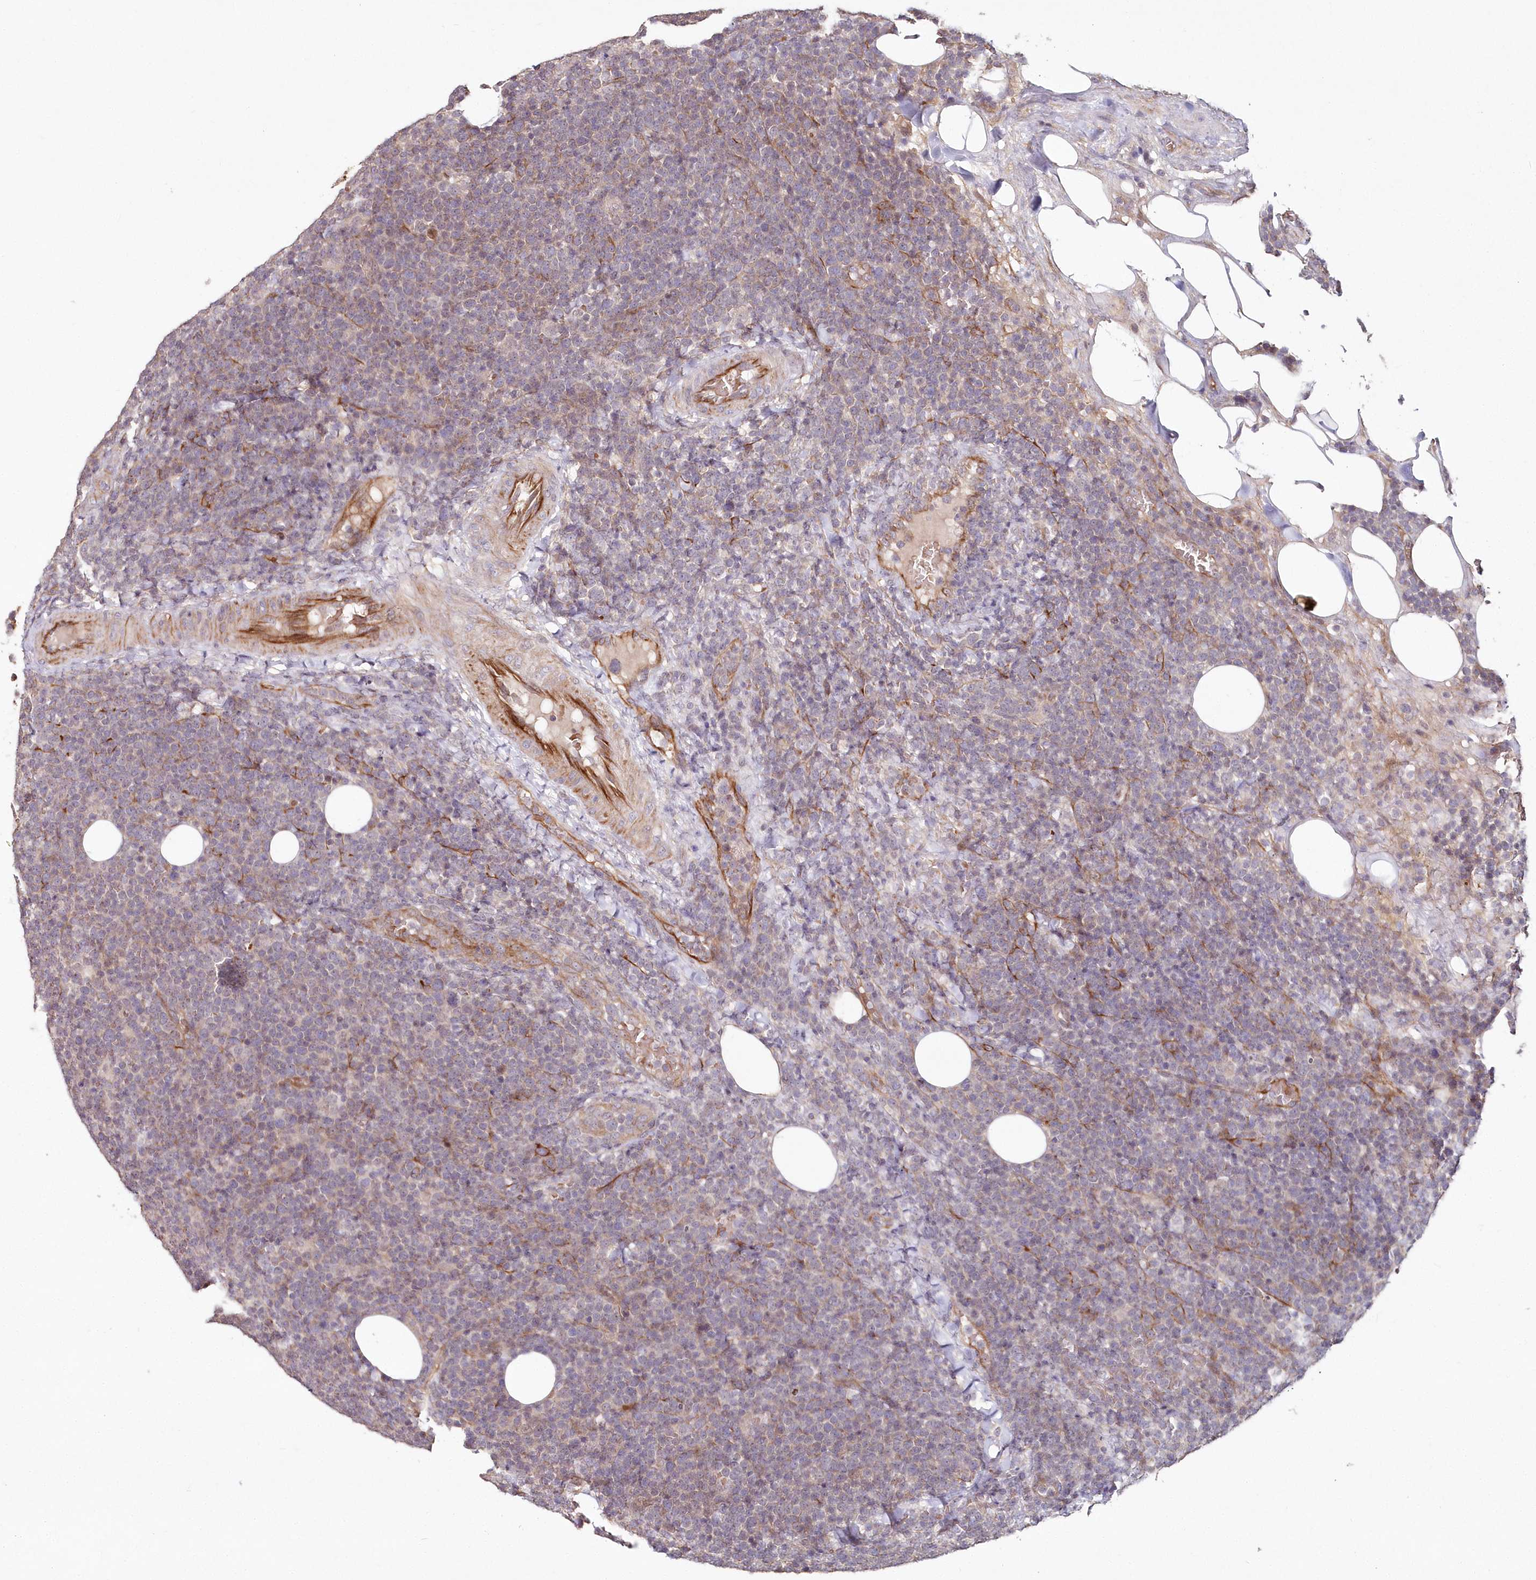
{"staining": {"intensity": "weak", "quantity": "<25%", "location": "cytoplasmic/membranous"}, "tissue": "lymphoma", "cell_type": "Tumor cells", "image_type": "cancer", "snomed": [{"axis": "morphology", "description": "Malignant lymphoma, non-Hodgkin's type, High grade"}, {"axis": "topography", "description": "Lymph node"}], "caption": "This is a image of IHC staining of lymphoma, which shows no positivity in tumor cells.", "gene": "HYCC2", "patient": {"sex": "male", "age": 61}}